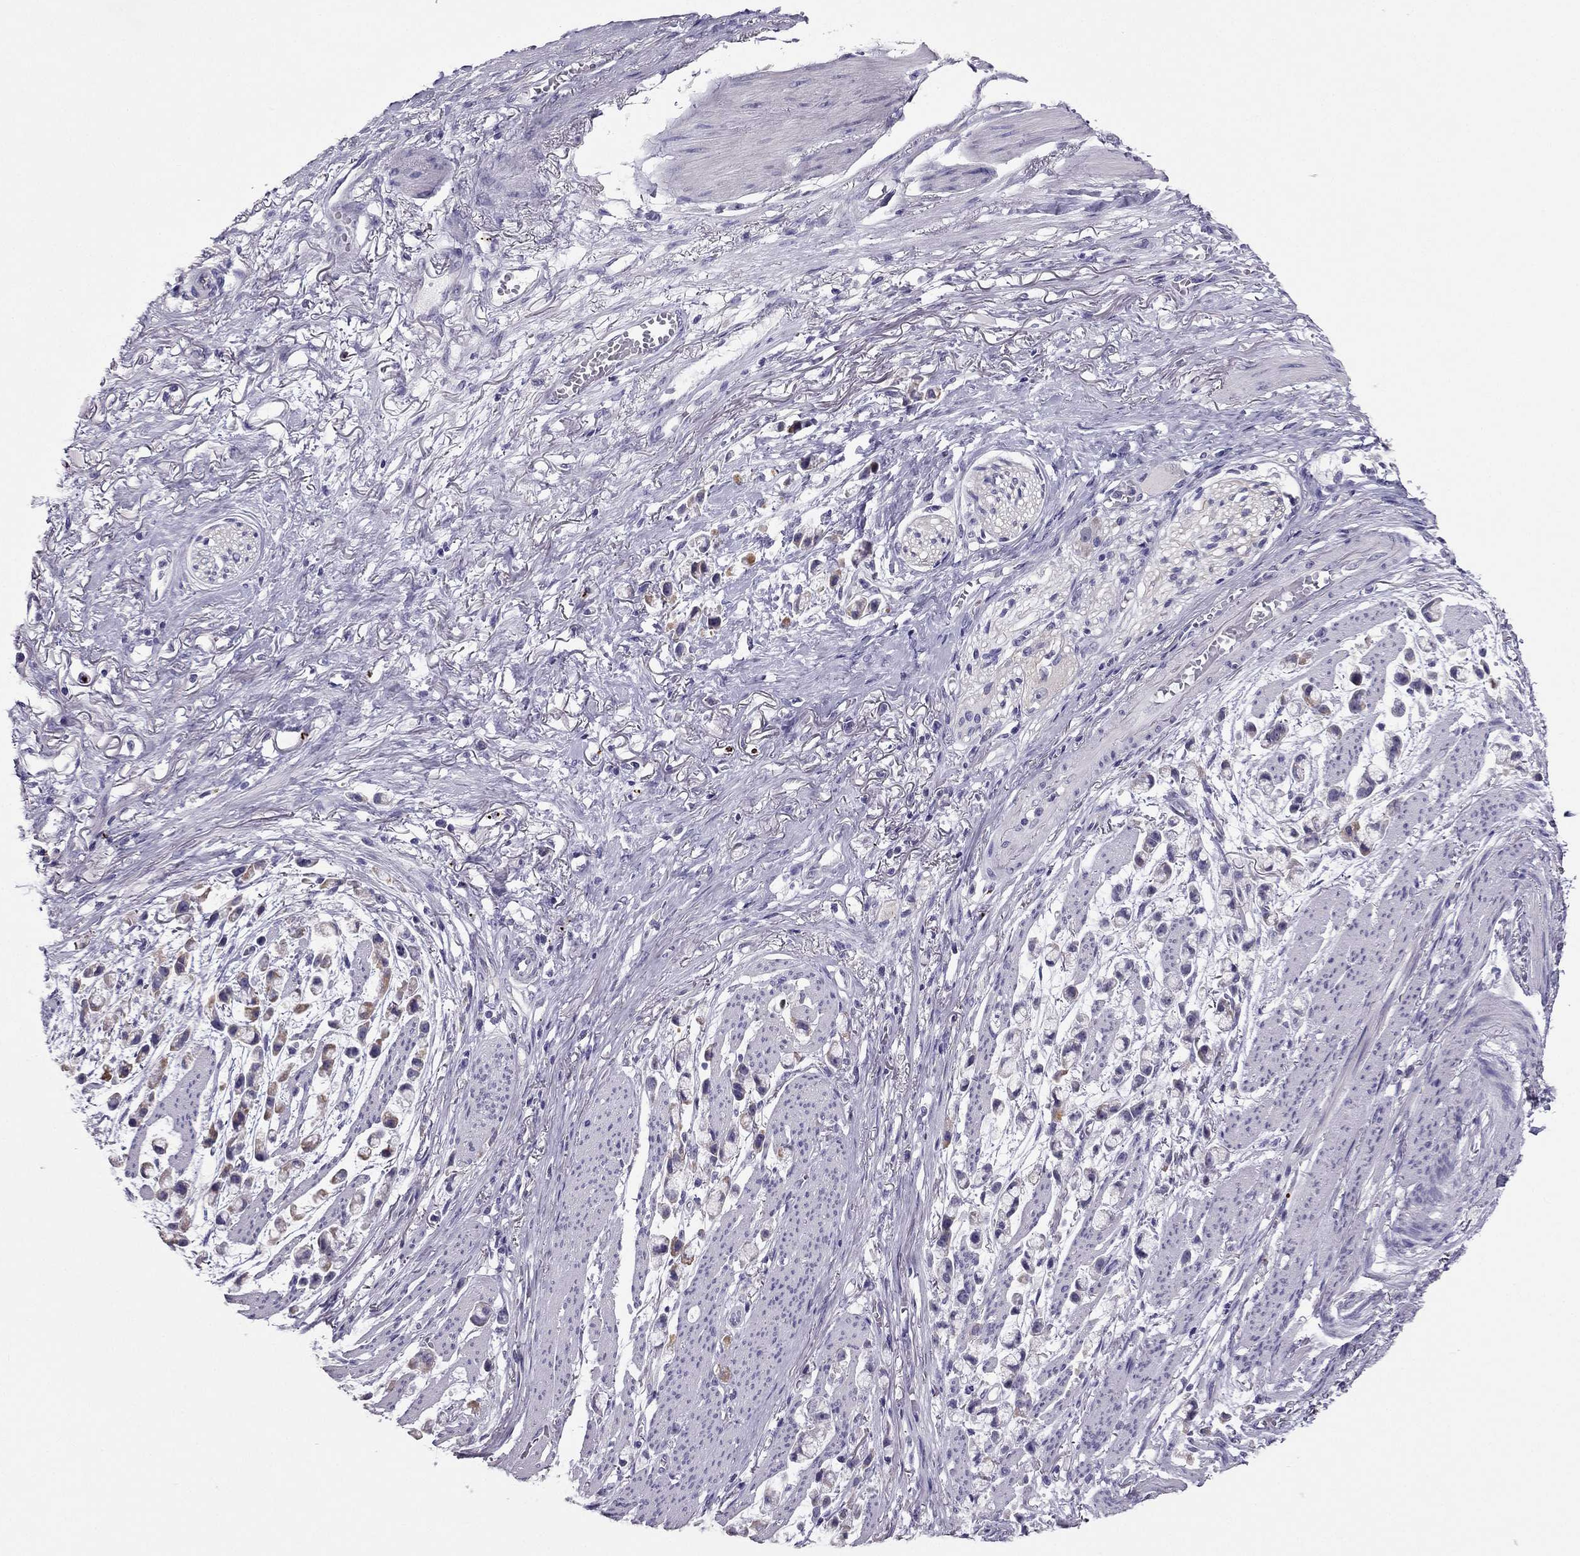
{"staining": {"intensity": "negative", "quantity": "none", "location": "none"}, "tissue": "stomach cancer", "cell_type": "Tumor cells", "image_type": "cancer", "snomed": [{"axis": "morphology", "description": "Adenocarcinoma, NOS"}, {"axis": "topography", "description": "Stomach"}], "caption": "Protein analysis of adenocarcinoma (stomach) exhibits no significant staining in tumor cells.", "gene": "PDE6A", "patient": {"sex": "female", "age": 81}}